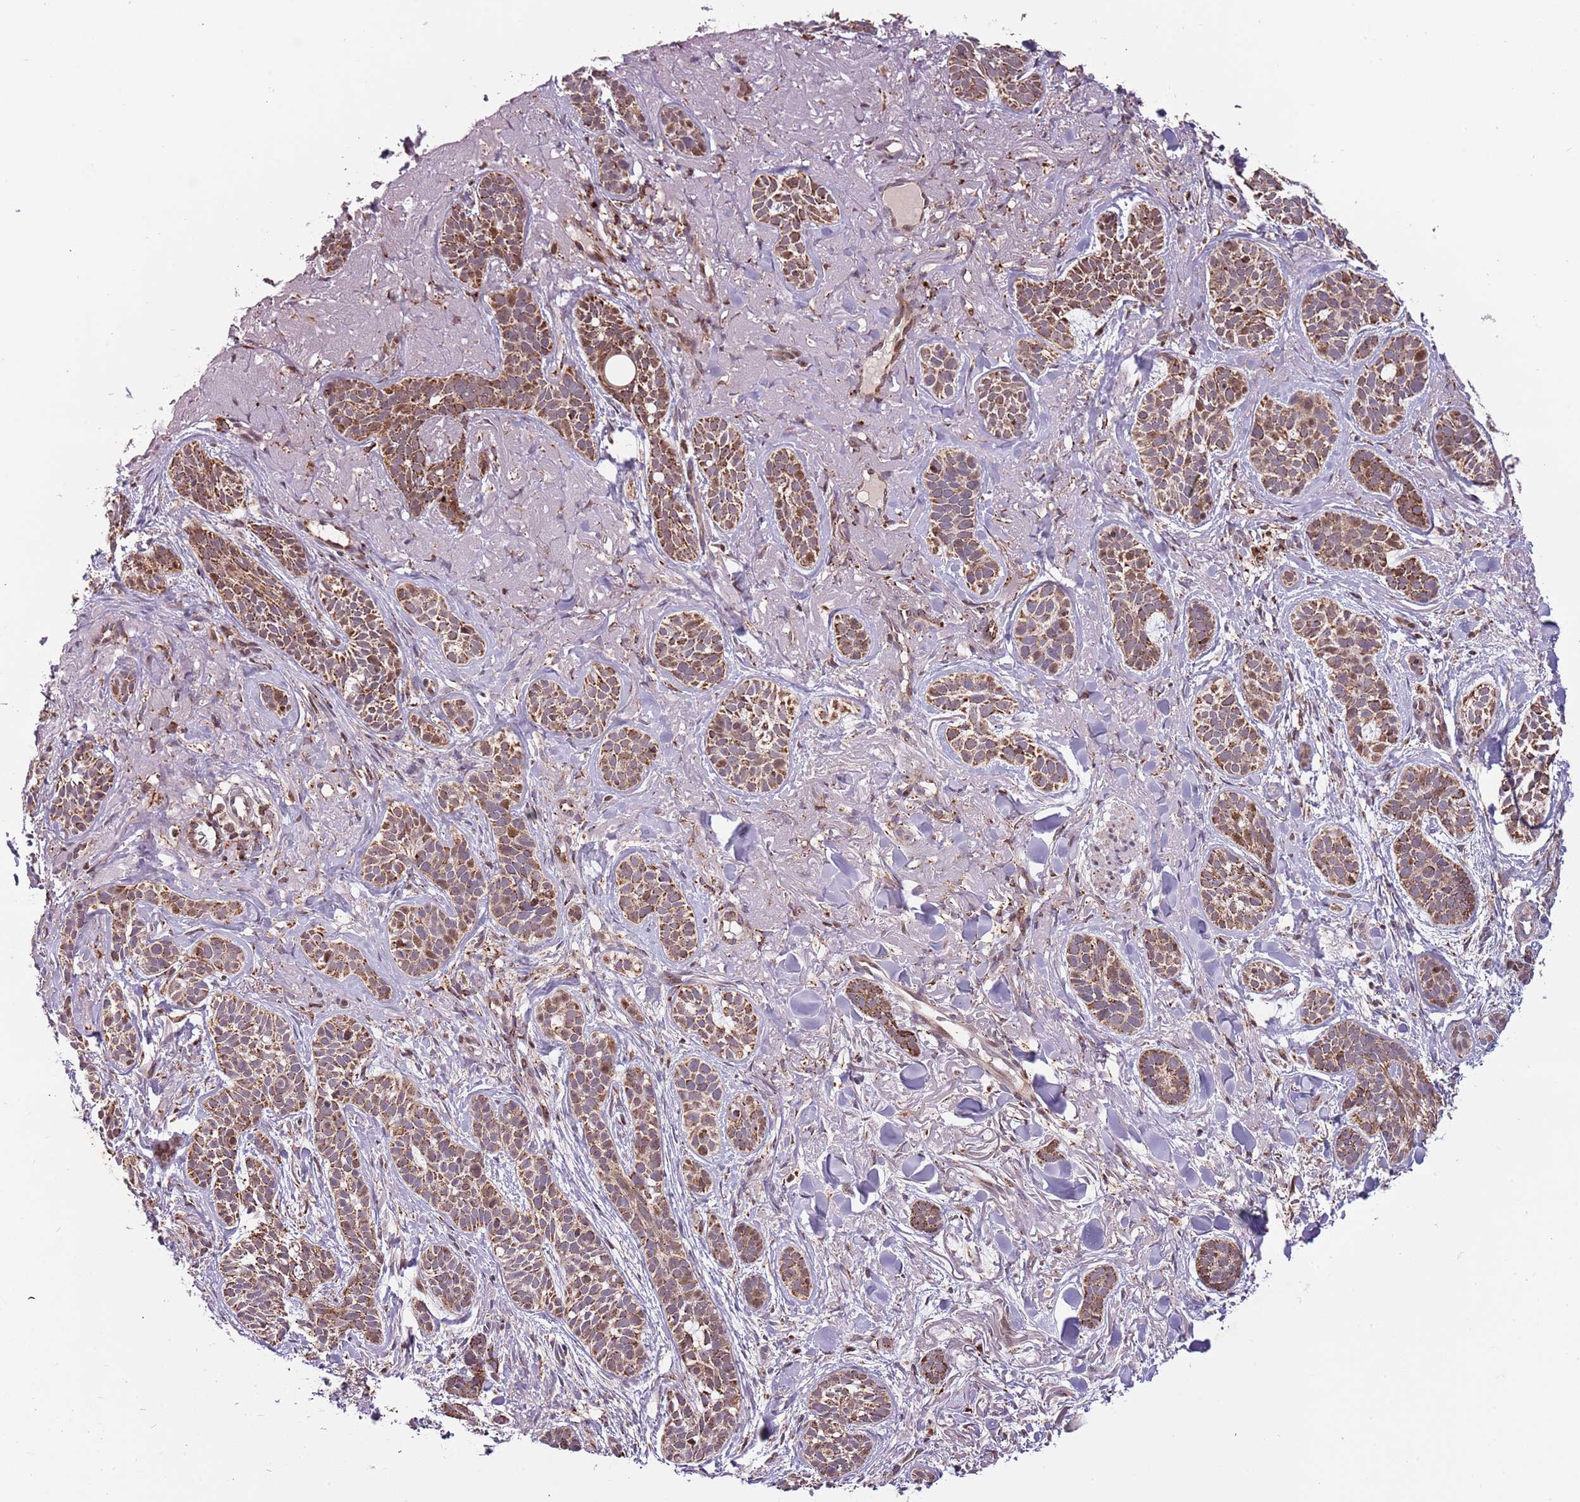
{"staining": {"intensity": "moderate", "quantity": ">75%", "location": "cytoplasmic/membranous"}, "tissue": "skin cancer", "cell_type": "Tumor cells", "image_type": "cancer", "snomed": [{"axis": "morphology", "description": "Basal cell carcinoma"}, {"axis": "topography", "description": "Skin"}], "caption": "High-magnification brightfield microscopy of skin cancer (basal cell carcinoma) stained with DAB (3,3'-diaminobenzidine) (brown) and counterstained with hematoxylin (blue). tumor cells exhibit moderate cytoplasmic/membranous expression is appreciated in about>75% of cells. (Stains: DAB in brown, nuclei in blue, Microscopy: brightfield microscopy at high magnification).", "gene": "ULK3", "patient": {"sex": "male", "age": 71}}